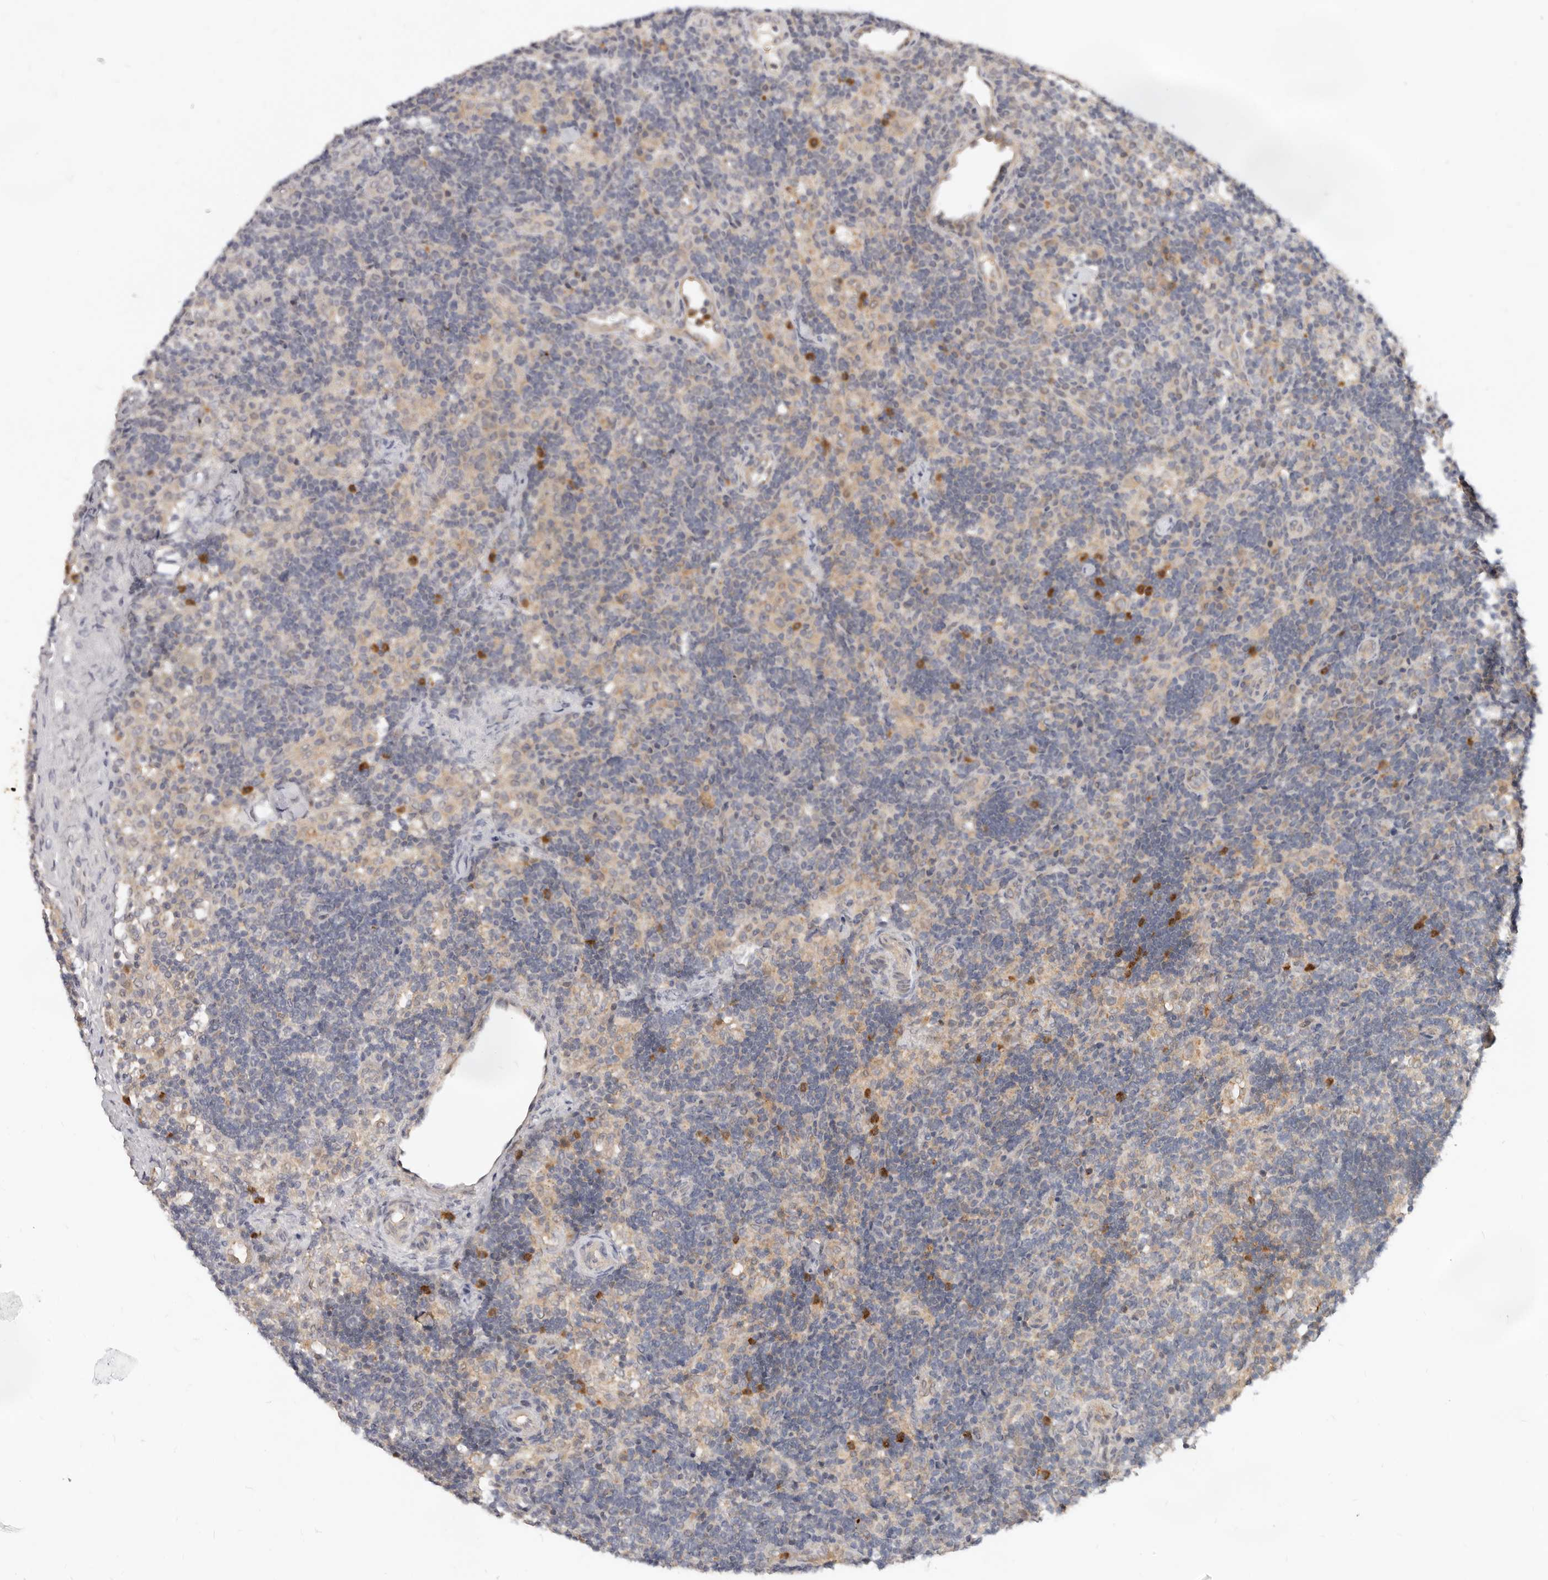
{"staining": {"intensity": "negative", "quantity": "none", "location": "none"}, "tissue": "lymph node", "cell_type": "Germinal center cells", "image_type": "normal", "snomed": [{"axis": "morphology", "description": "Normal tissue, NOS"}, {"axis": "topography", "description": "Lymph node"}], "caption": "IHC micrograph of unremarkable lymph node: human lymph node stained with DAB (3,3'-diaminobenzidine) reveals no significant protein staining in germinal center cells.", "gene": "USP49", "patient": {"sex": "female", "age": 22}}